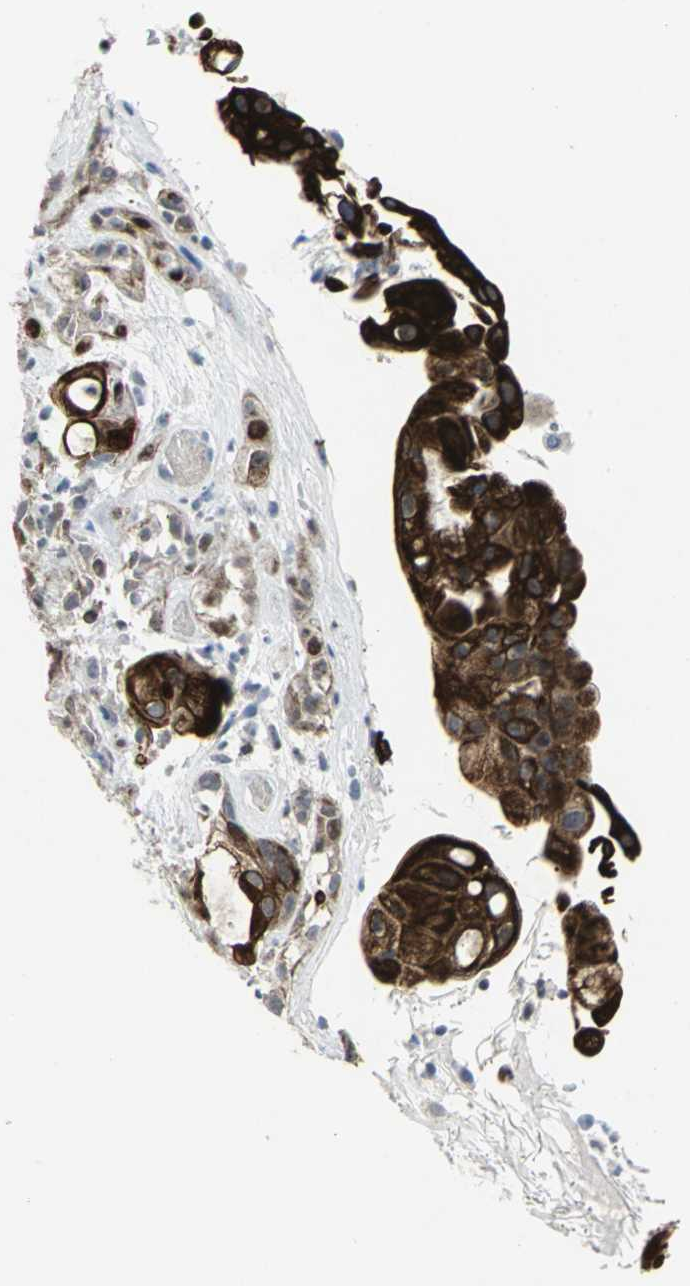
{"staining": {"intensity": "strong", "quantity": ">75%", "location": "cytoplasmic/membranous"}, "tissue": "head and neck cancer", "cell_type": "Tumor cells", "image_type": "cancer", "snomed": [{"axis": "morphology", "description": "Squamous cell carcinoma, NOS"}, {"axis": "topography", "description": "Head-Neck"}], "caption": "IHC (DAB) staining of human head and neck cancer (squamous cell carcinoma) reveals strong cytoplasmic/membranous protein staining in approximately >75% of tumor cells. The protein of interest is stained brown, and the nuclei are stained in blue (DAB IHC with brightfield microscopy, high magnification).", "gene": "RPA1", "patient": {"sex": "male", "age": 62}}